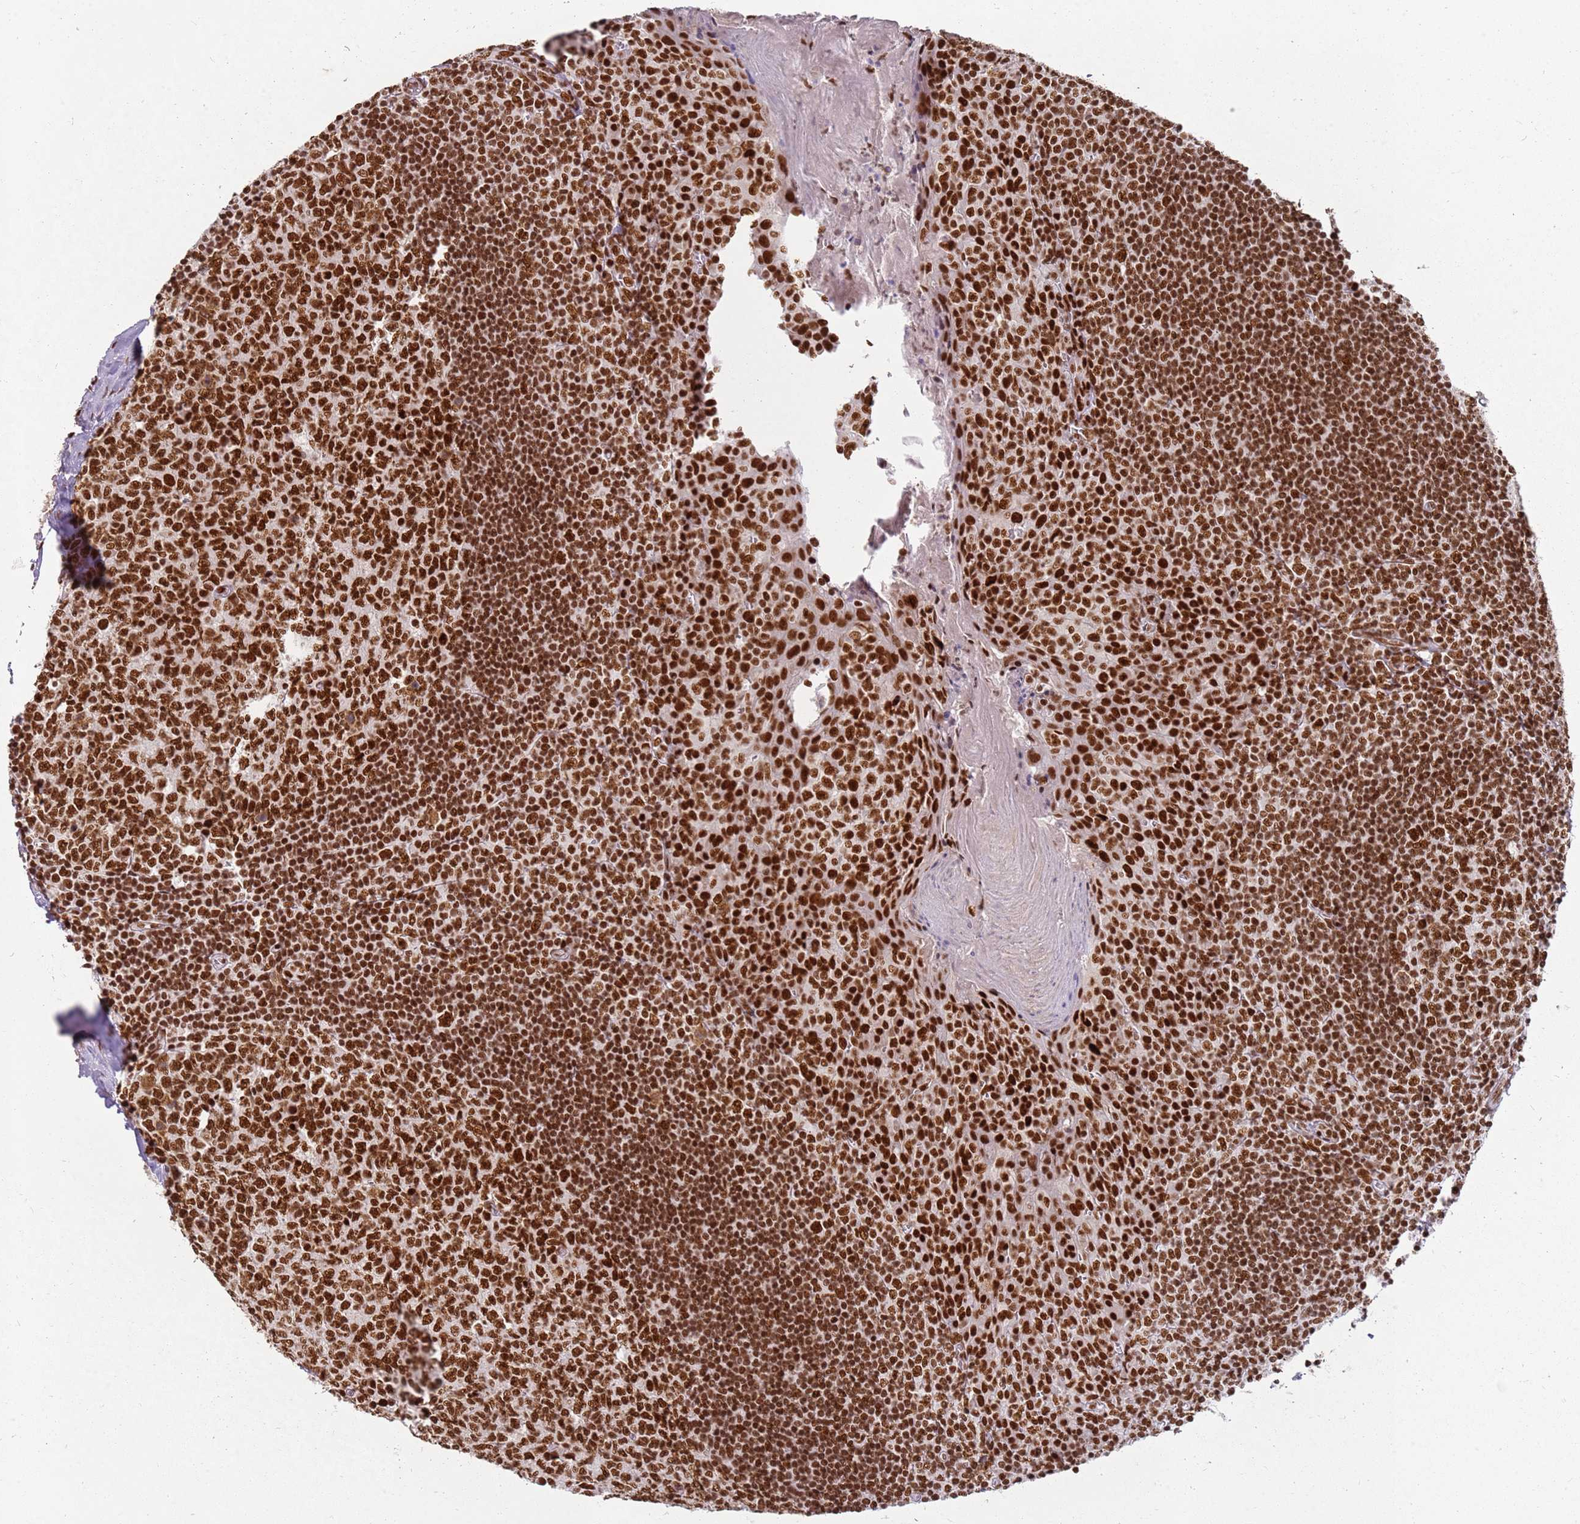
{"staining": {"intensity": "strong", "quantity": ">75%", "location": "nuclear"}, "tissue": "tonsil", "cell_type": "Germinal center cells", "image_type": "normal", "snomed": [{"axis": "morphology", "description": "Normal tissue, NOS"}, {"axis": "topography", "description": "Tonsil"}], "caption": "Strong nuclear positivity is appreciated in approximately >75% of germinal center cells in normal tonsil.", "gene": "TENT4A", "patient": {"sex": "male", "age": 27}}